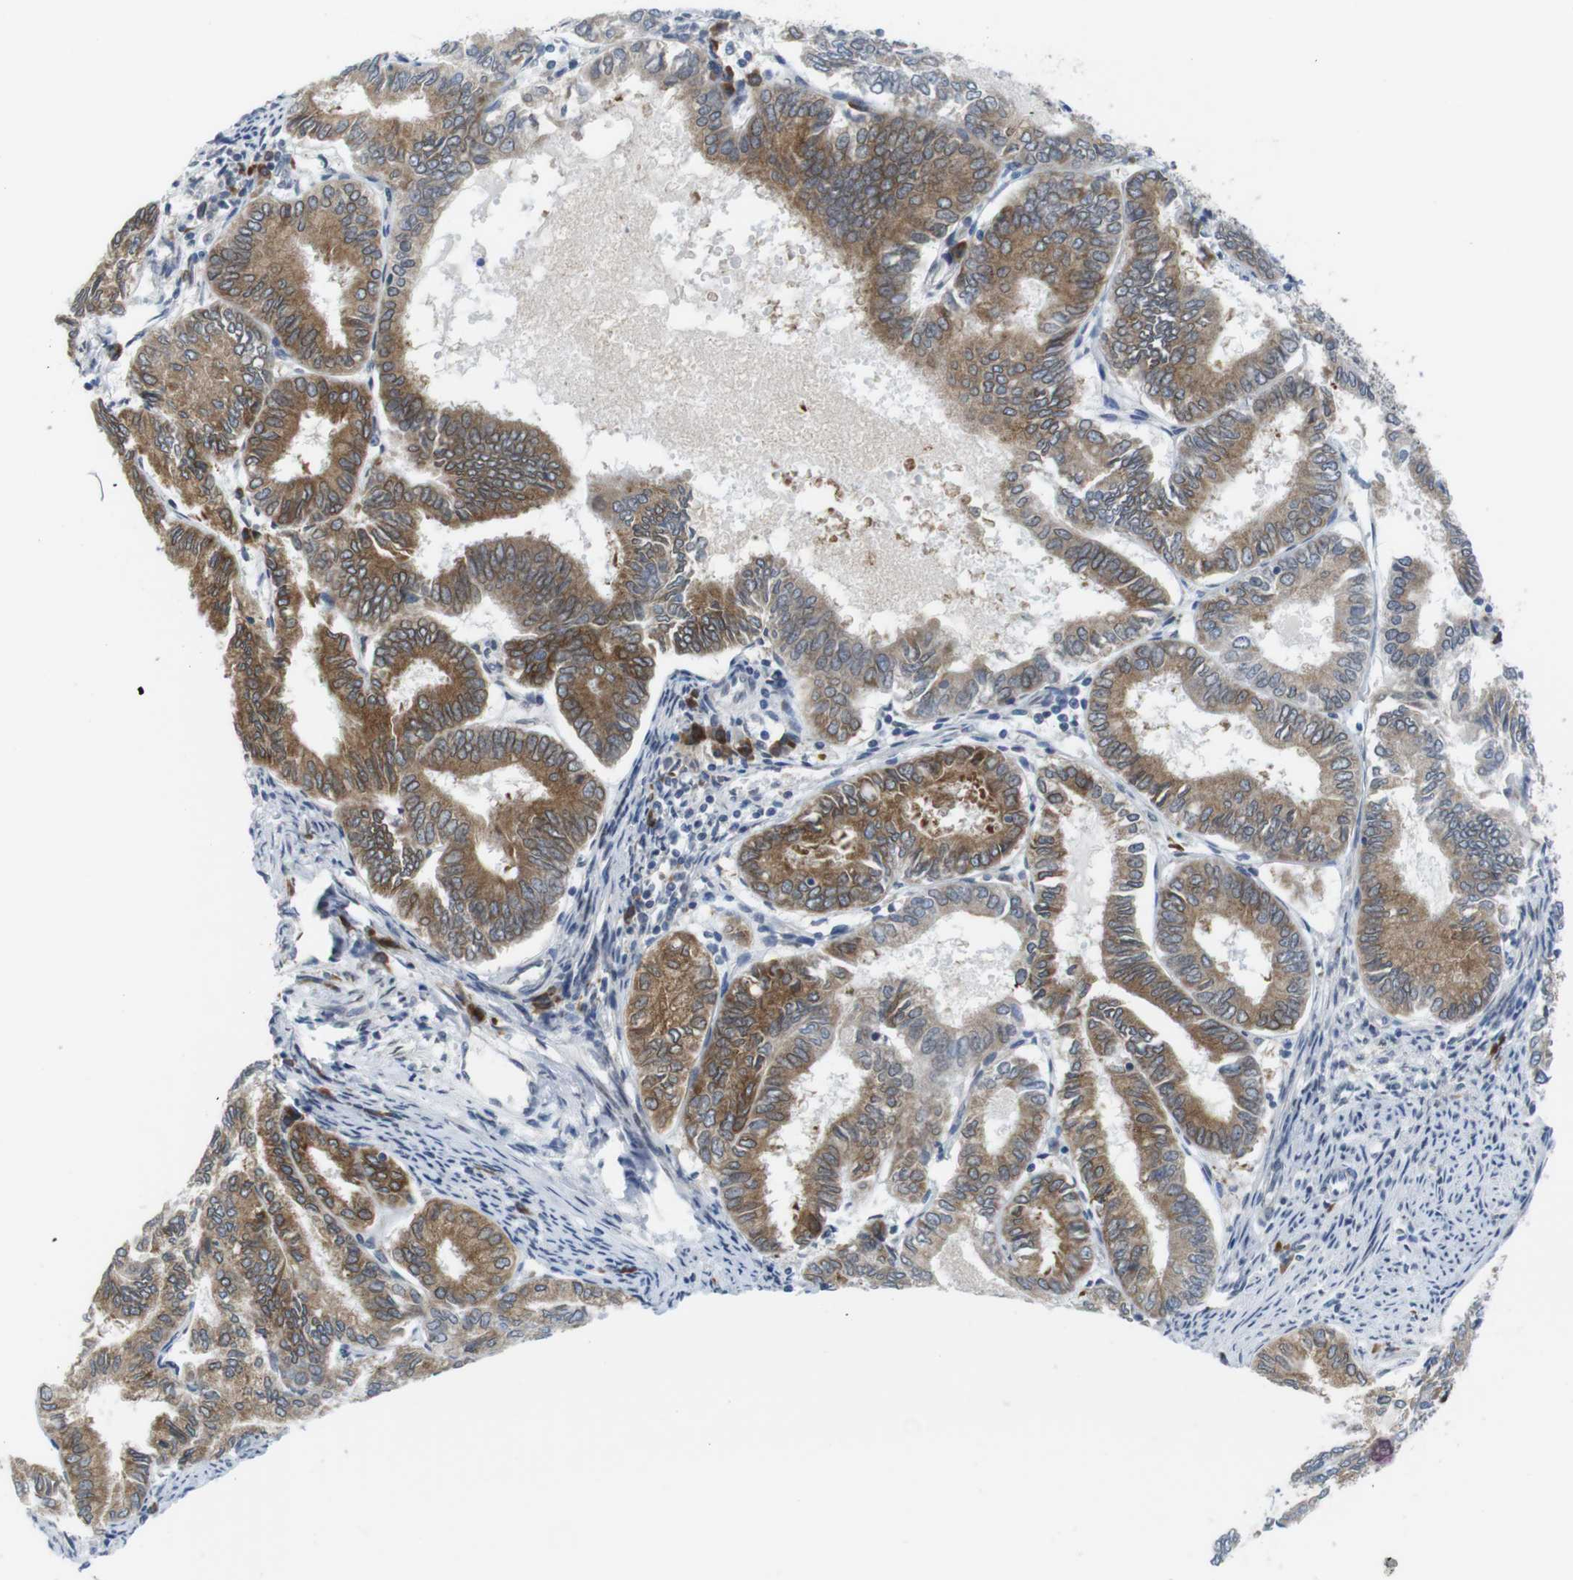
{"staining": {"intensity": "moderate", "quantity": ">75%", "location": "cytoplasmic/membranous"}, "tissue": "endometrial cancer", "cell_type": "Tumor cells", "image_type": "cancer", "snomed": [{"axis": "morphology", "description": "Adenocarcinoma, NOS"}, {"axis": "topography", "description": "Endometrium"}], "caption": "A brown stain shows moderate cytoplasmic/membranous staining of a protein in endometrial cancer tumor cells.", "gene": "ERGIC3", "patient": {"sex": "female", "age": 86}}